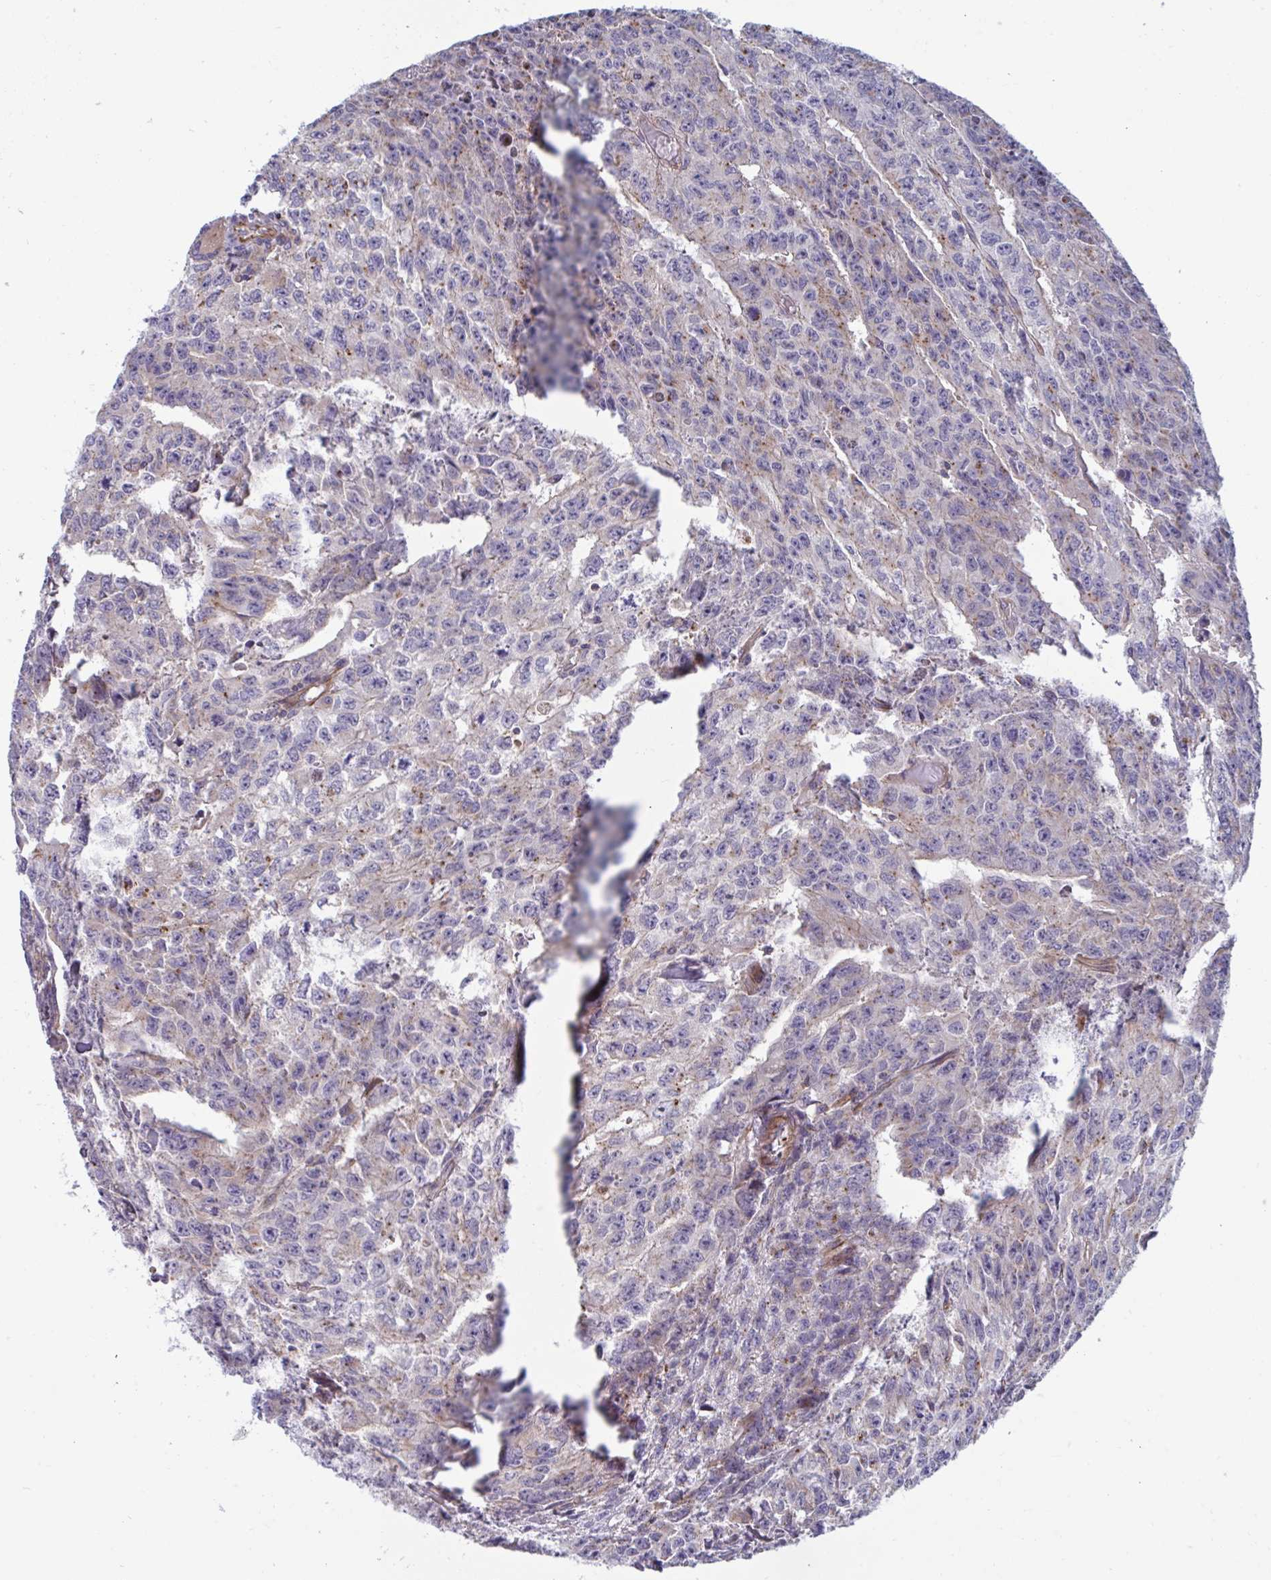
{"staining": {"intensity": "weak", "quantity": "<25%", "location": "cytoplasmic/membranous"}, "tissue": "testis cancer", "cell_type": "Tumor cells", "image_type": "cancer", "snomed": [{"axis": "morphology", "description": "Carcinoma, Embryonal, NOS"}, {"axis": "morphology", "description": "Teratoma, malignant, NOS"}, {"axis": "topography", "description": "Testis"}], "caption": "High magnification brightfield microscopy of malignant teratoma (testis) stained with DAB (brown) and counterstained with hematoxylin (blue): tumor cells show no significant staining.", "gene": "SLC9A6", "patient": {"sex": "male", "age": 24}}